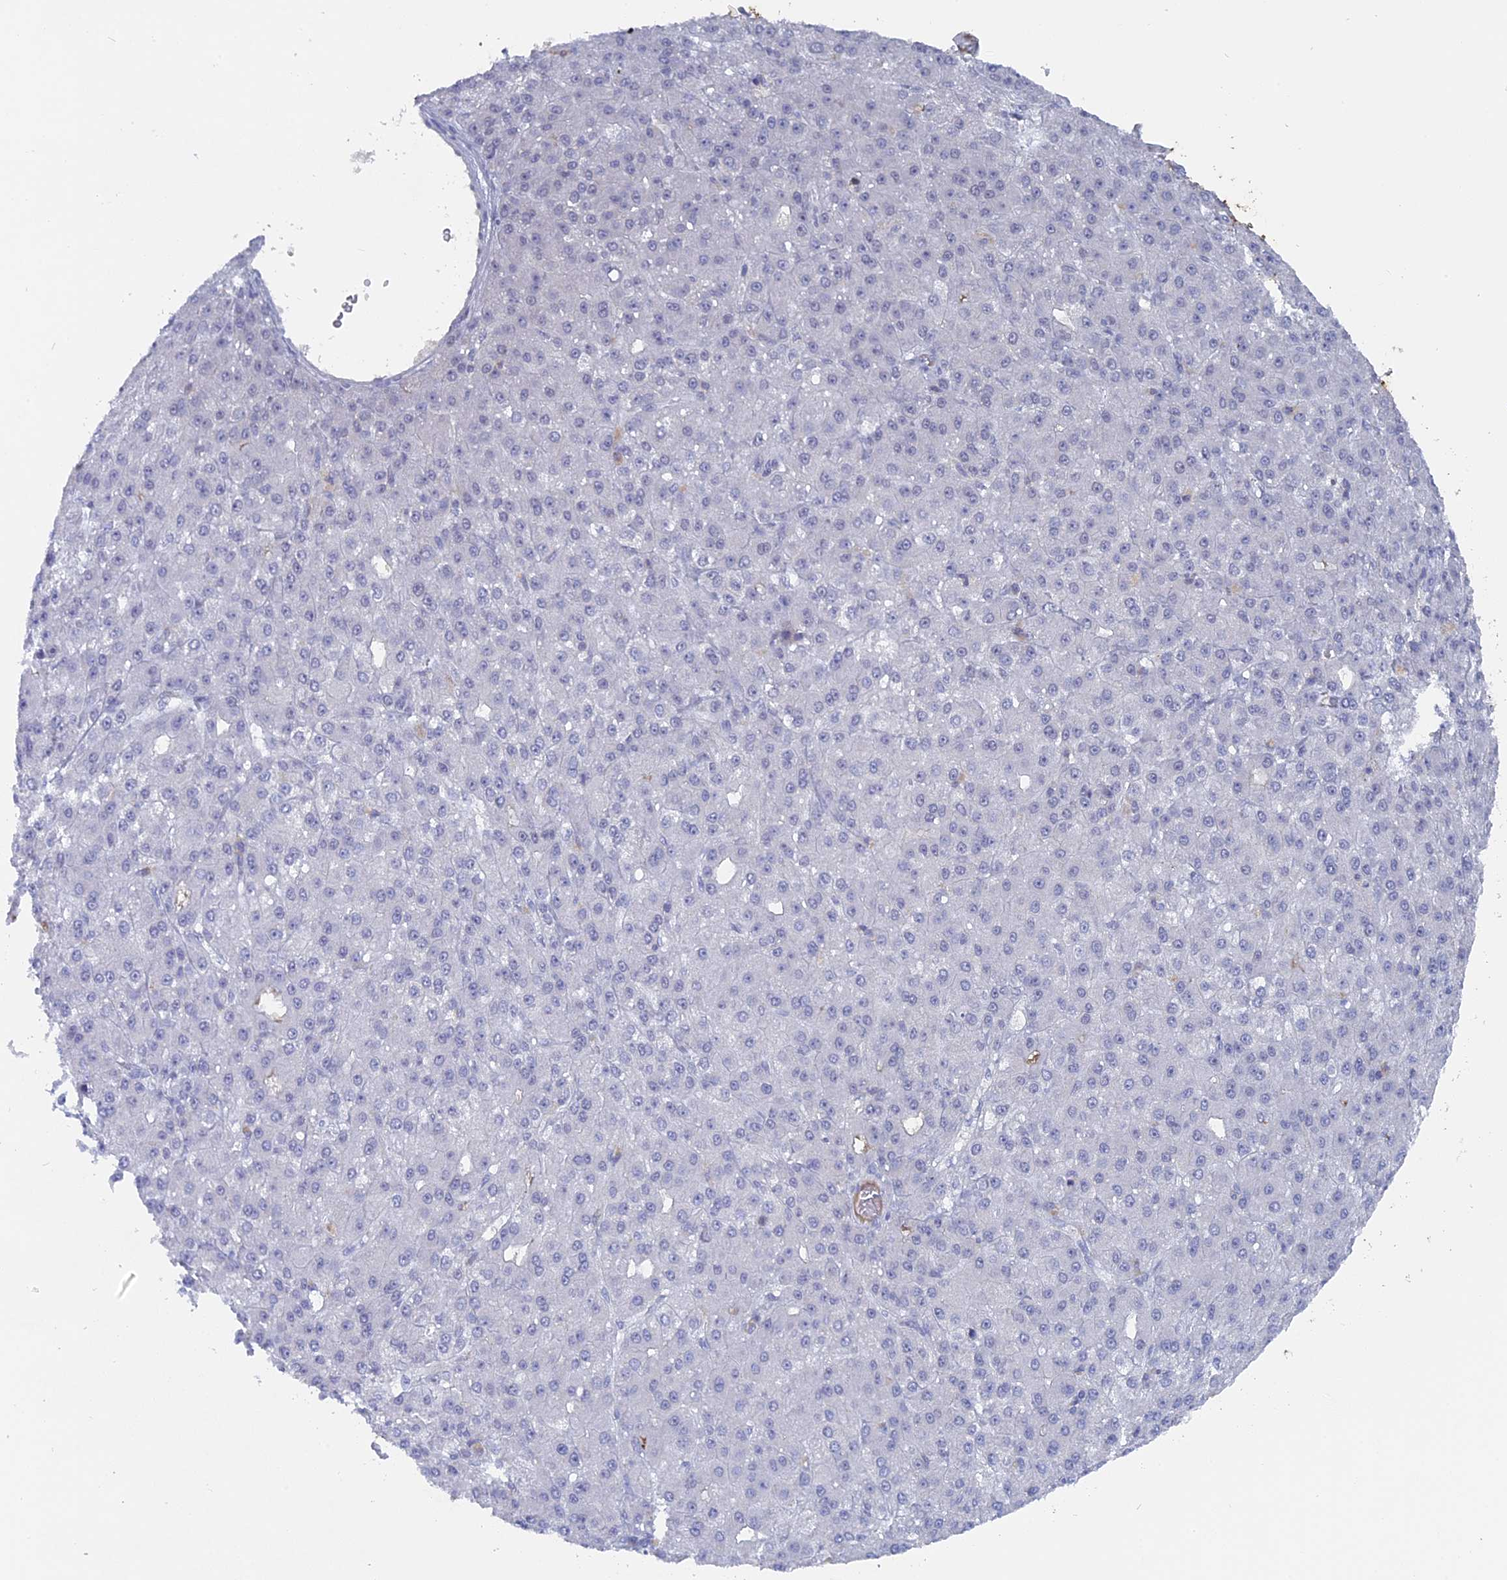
{"staining": {"intensity": "negative", "quantity": "none", "location": "none"}, "tissue": "liver cancer", "cell_type": "Tumor cells", "image_type": "cancer", "snomed": [{"axis": "morphology", "description": "Carcinoma, Hepatocellular, NOS"}, {"axis": "topography", "description": "Liver"}], "caption": "There is no significant staining in tumor cells of liver cancer (hepatocellular carcinoma). (DAB immunohistochemistry, high magnification).", "gene": "BRD2", "patient": {"sex": "male", "age": 67}}